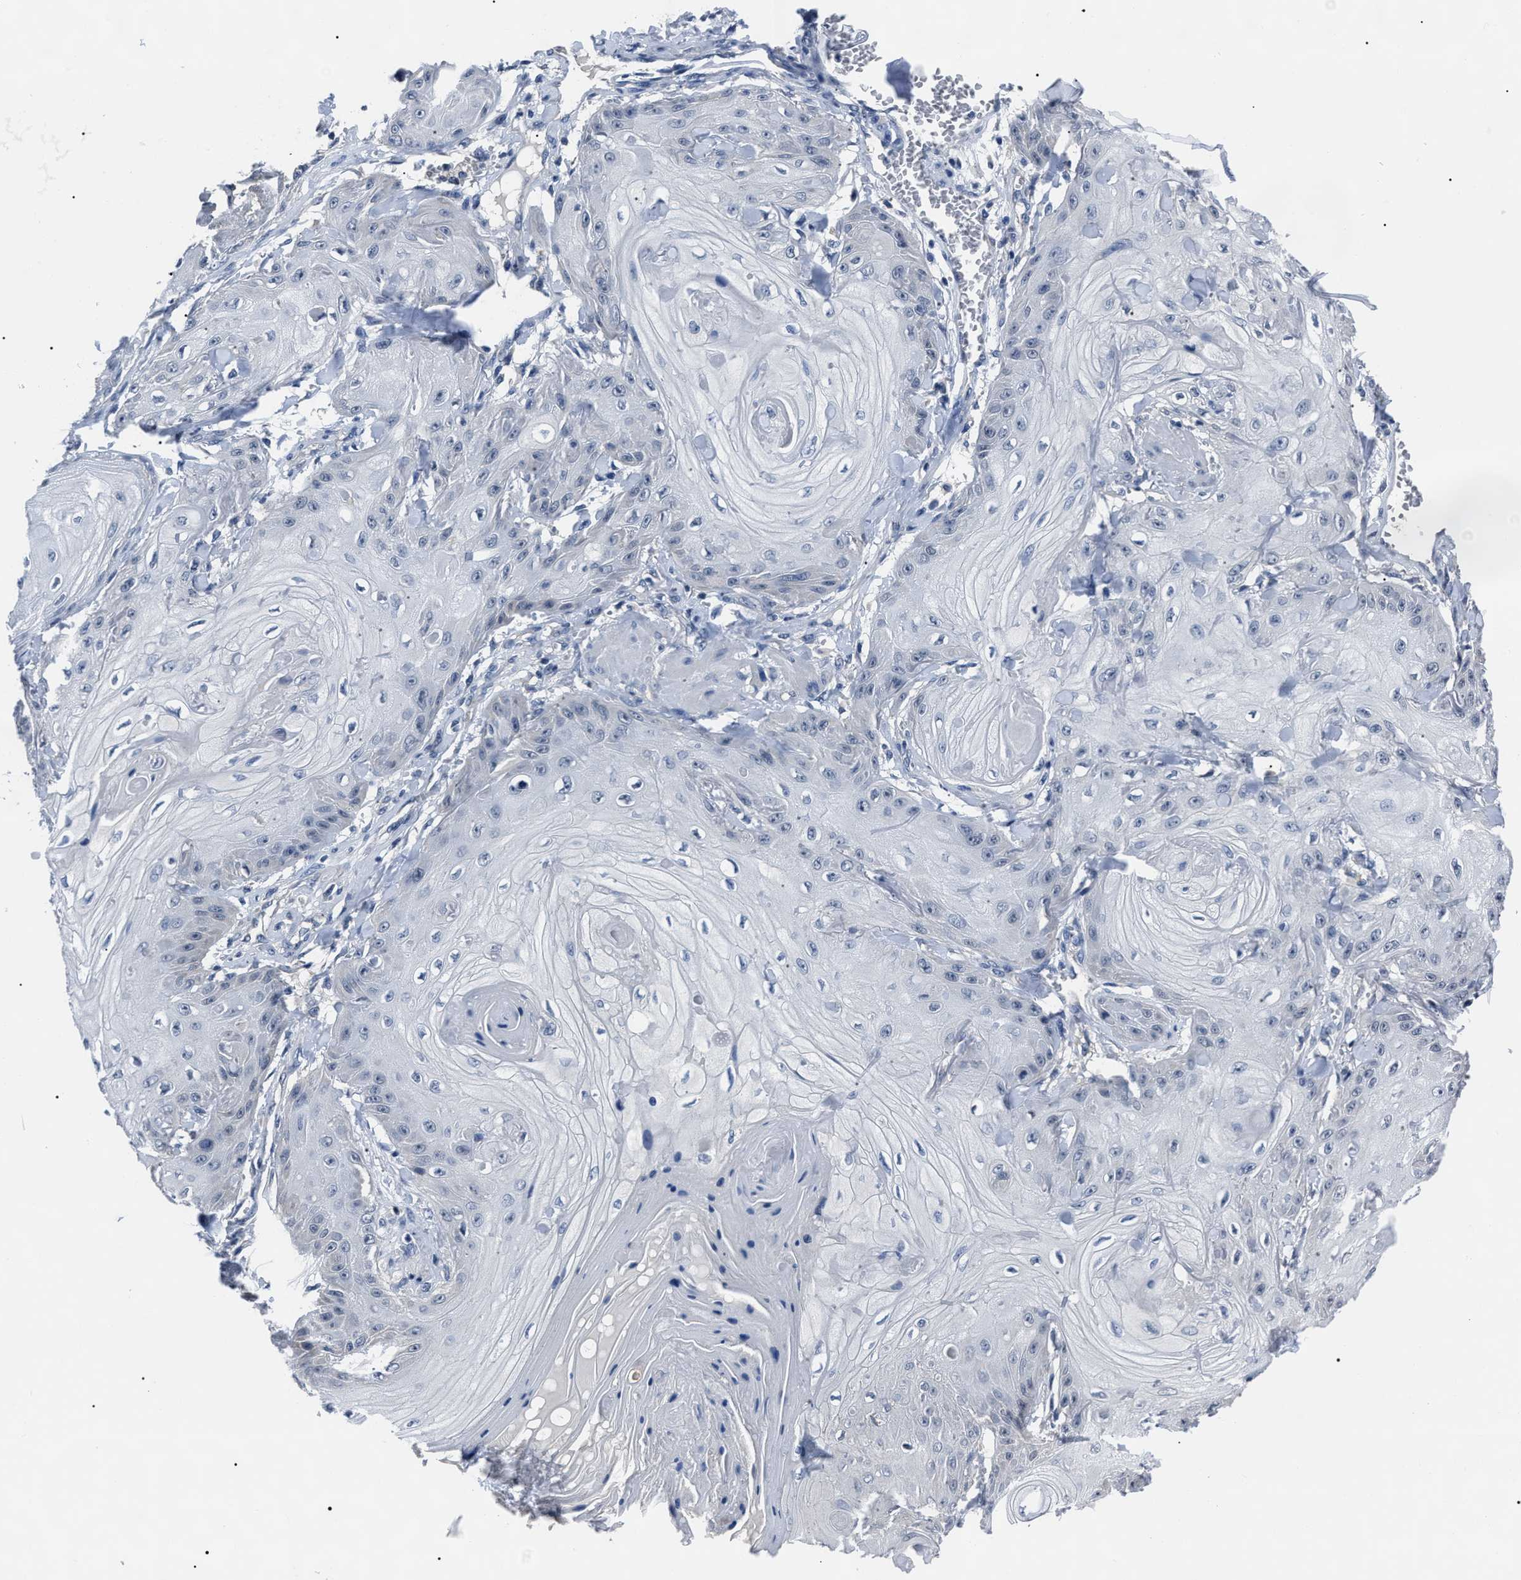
{"staining": {"intensity": "negative", "quantity": "none", "location": "none"}, "tissue": "skin cancer", "cell_type": "Tumor cells", "image_type": "cancer", "snomed": [{"axis": "morphology", "description": "Squamous cell carcinoma, NOS"}, {"axis": "topography", "description": "Skin"}], "caption": "Photomicrograph shows no significant protein positivity in tumor cells of skin squamous cell carcinoma. Brightfield microscopy of immunohistochemistry stained with DAB (brown) and hematoxylin (blue), captured at high magnification.", "gene": "LRWD1", "patient": {"sex": "male", "age": 74}}